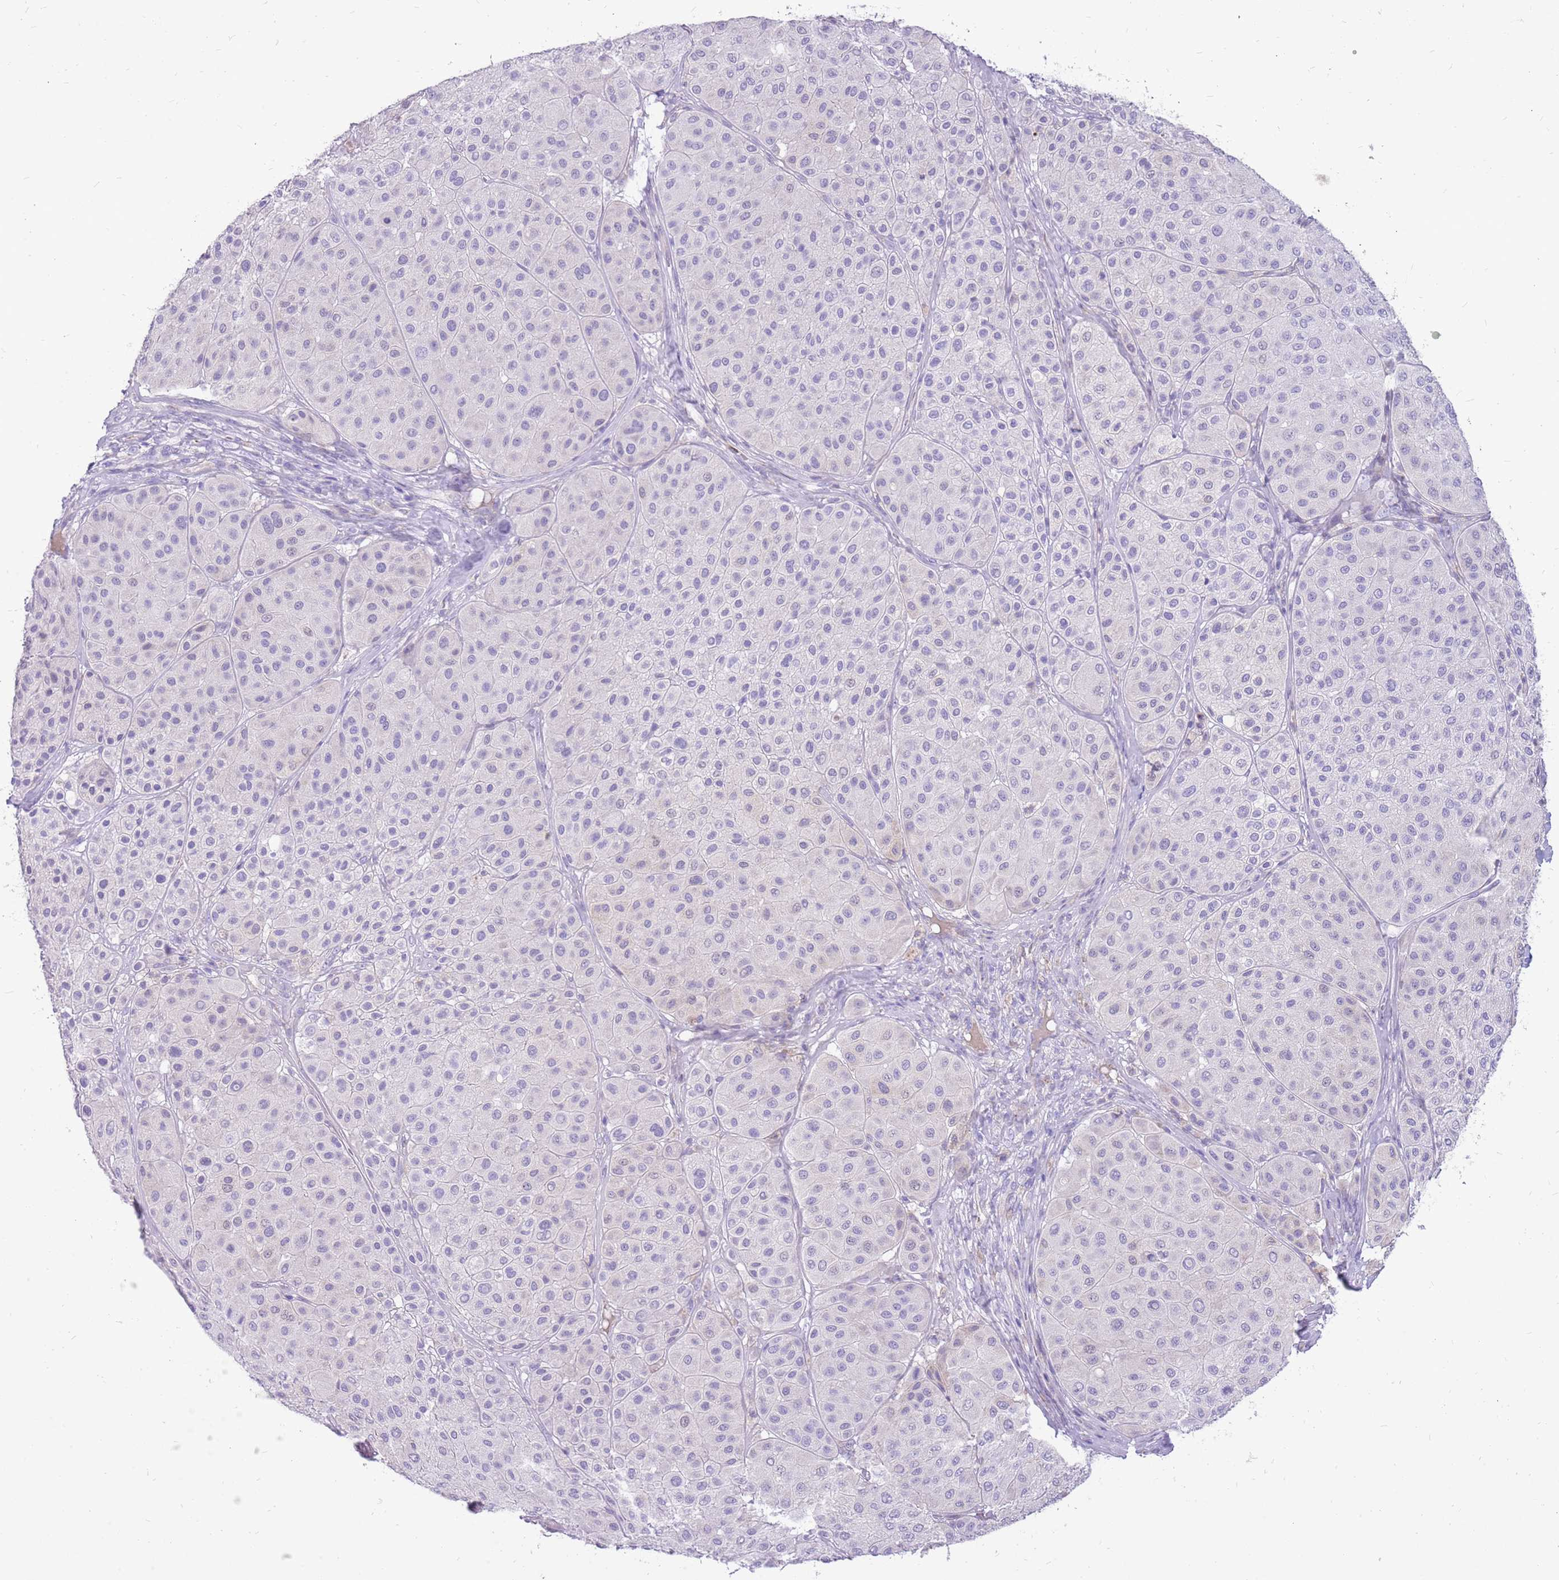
{"staining": {"intensity": "negative", "quantity": "none", "location": "none"}, "tissue": "melanoma", "cell_type": "Tumor cells", "image_type": "cancer", "snomed": [{"axis": "morphology", "description": "Malignant melanoma, Metastatic site"}, {"axis": "topography", "description": "Smooth muscle"}], "caption": "An immunohistochemistry (IHC) photomicrograph of melanoma is shown. There is no staining in tumor cells of melanoma.", "gene": "PCNX1", "patient": {"sex": "male", "age": 41}}